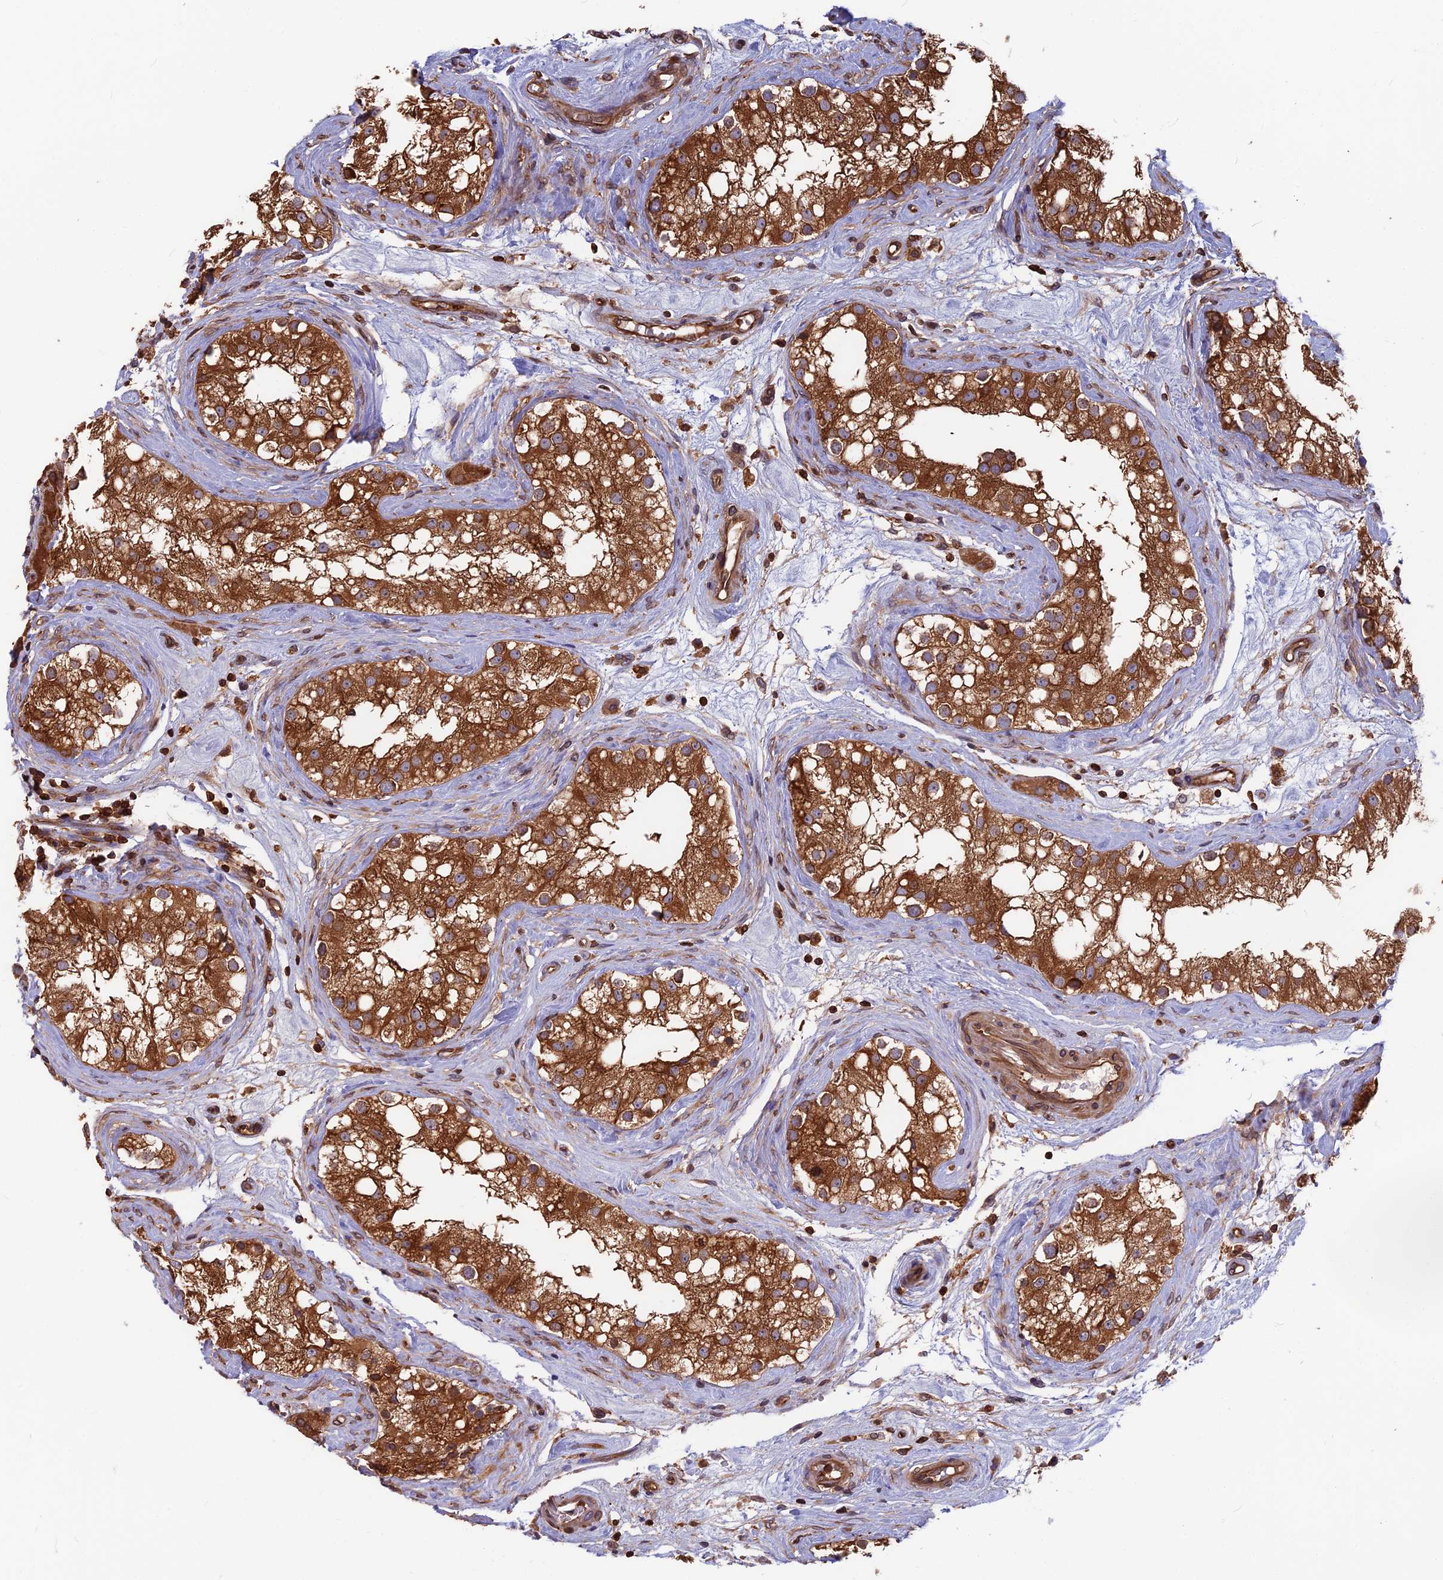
{"staining": {"intensity": "strong", "quantity": ">75%", "location": "cytoplasmic/membranous"}, "tissue": "testis", "cell_type": "Cells in seminiferous ducts", "image_type": "normal", "snomed": [{"axis": "morphology", "description": "Normal tissue, NOS"}, {"axis": "topography", "description": "Testis"}], "caption": "Immunohistochemistry image of benign human testis stained for a protein (brown), which exhibits high levels of strong cytoplasmic/membranous positivity in approximately >75% of cells in seminiferous ducts.", "gene": "WDR1", "patient": {"sex": "male", "age": 84}}